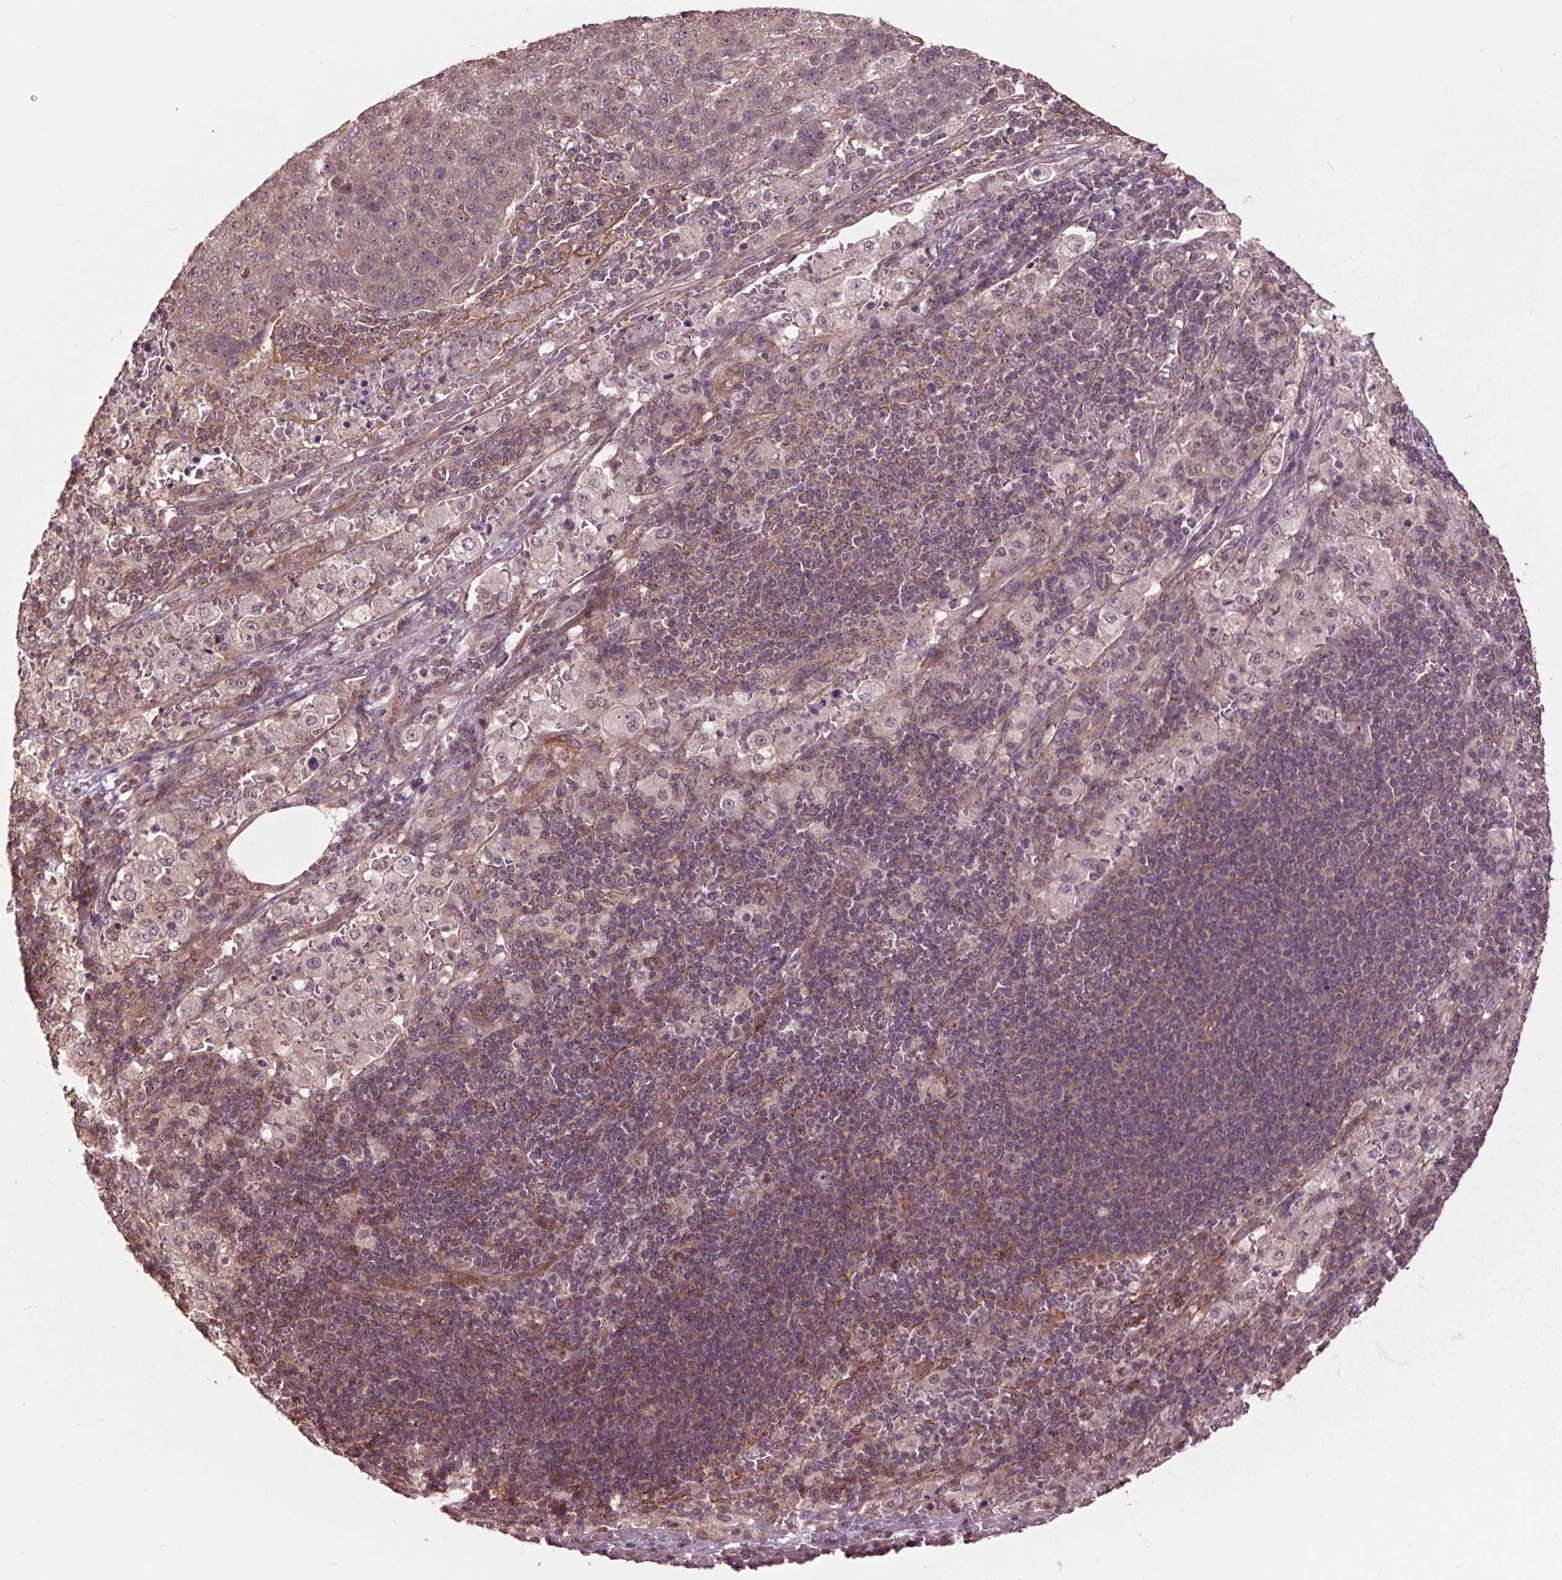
{"staining": {"intensity": "weak", "quantity": "<25%", "location": "cytoplasmic/membranous"}, "tissue": "pancreatic cancer", "cell_type": "Tumor cells", "image_type": "cancer", "snomed": [{"axis": "morphology", "description": "Adenocarcinoma, NOS"}, {"axis": "topography", "description": "Pancreas"}], "caption": "Immunohistochemistry (IHC) photomicrograph of neoplastic tissue: pancreatic cancer stained with DAB (3,3'-diaminobenzidine) displays no significant protein staining in tumor cells.", "gene": "CEP95", "patient": {"sex": "female", "age": 61}}